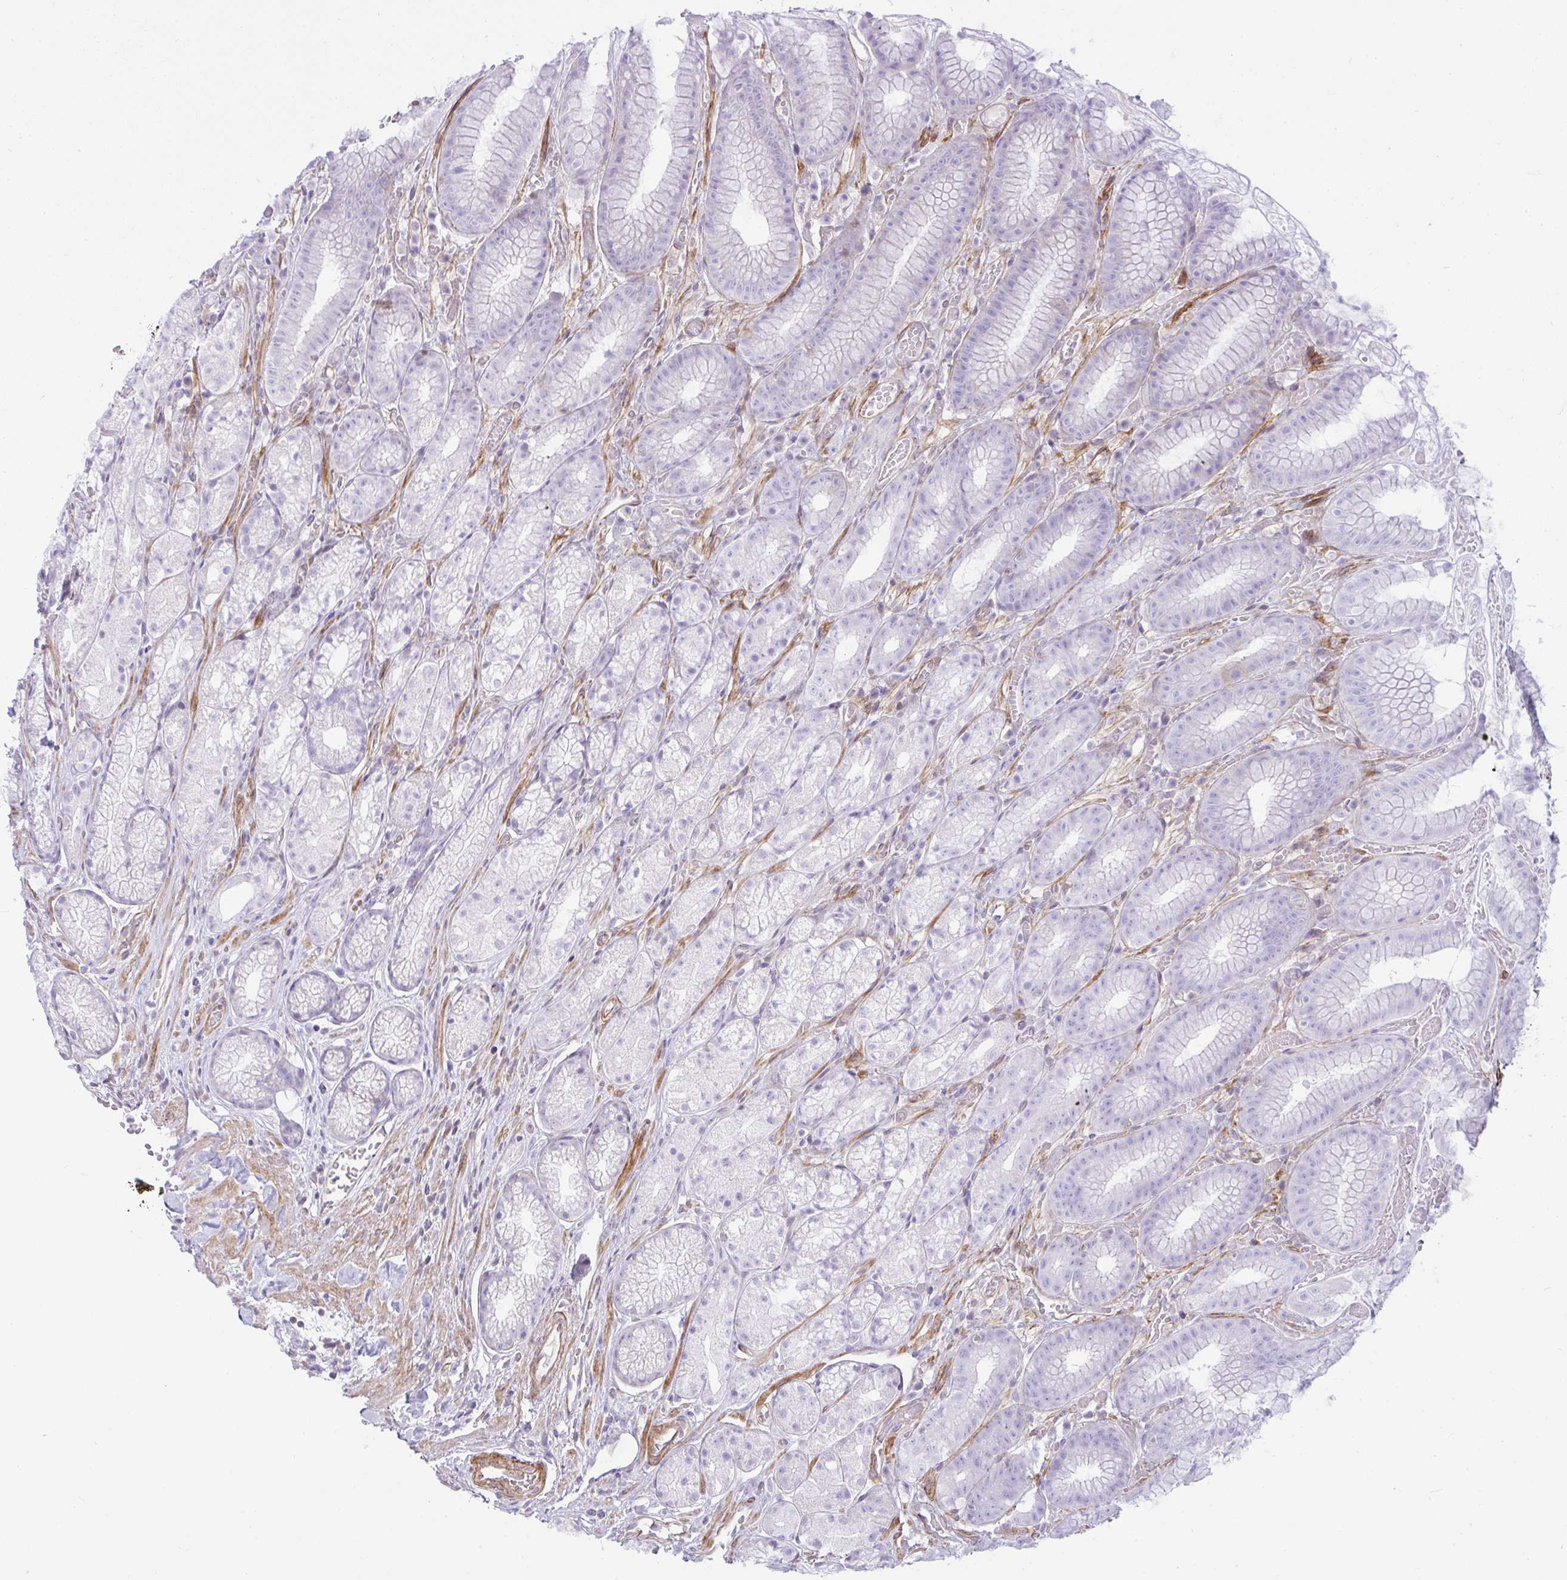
{"staining": {"intensity": "negative", "quantity": "none", "location": "none"}, "tissue": "stomach", "cell_type": "Glandular cells", "image_type": "normal", "snomed": [{"axis": "morphology", "description": "Normal tissue, NOS"}, {"axis": "topography", "description": "Smooth muscle"}, {"axis": "topography", "description": "Stomach"}], "caption": "Glandular cells show no significant protein staining in unremarkable stomach. The staining was performed using DAB to visualize the protein expression in brown, while the nuclei were stained in blue with hematoxylin (Magnification: 20x).", "gene": "CDRT15", "patient": {"sex": "male", "age": 70}}